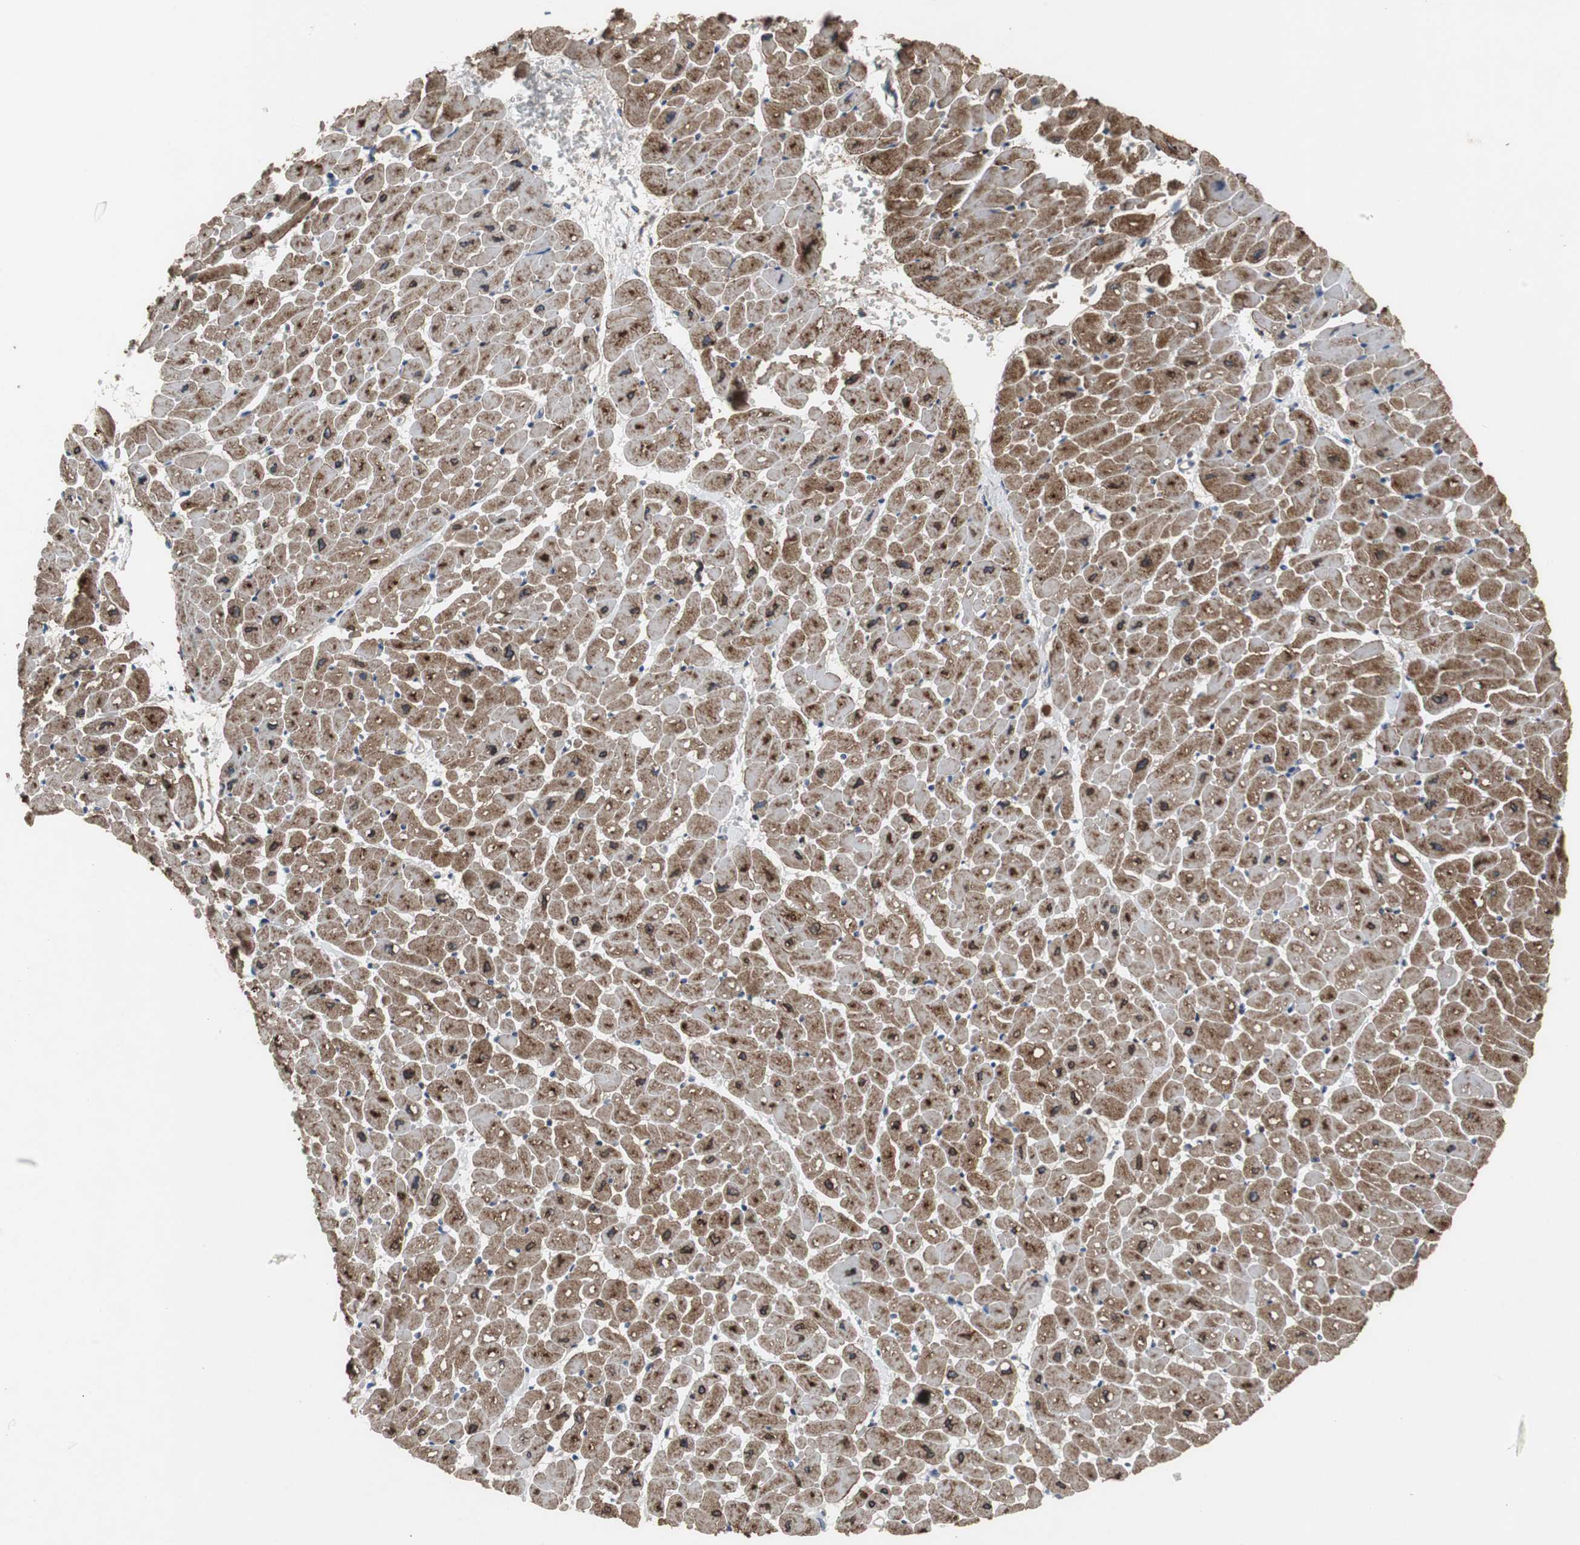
{"staining": {"intensity": "strong", "quantity": "25%-75%", "location": "cytoplasmic/membranous,nuclear"}, "tissue": "heart muscle", "cell_type": "Cardiomyocytes", "image_type": "normal", "snomed": [{"axis": "morphology", "description": "Normal tissue, NOS"}, {"axis": "topography", "description": "Heart"}], "caption": "A high-resolution photomicrograph shows immunohistochemistry (IHC) staining of benign heart muscle, which demonstrates strong cytoplasmic/membranous,nuclear staining in about 25%-75% of cardiomyocytes. The protein of interest is shown in brown color, while the nuclei are stained blue.", "gene": "SORT1", "patient": {"sex": "male", "age": 45}}